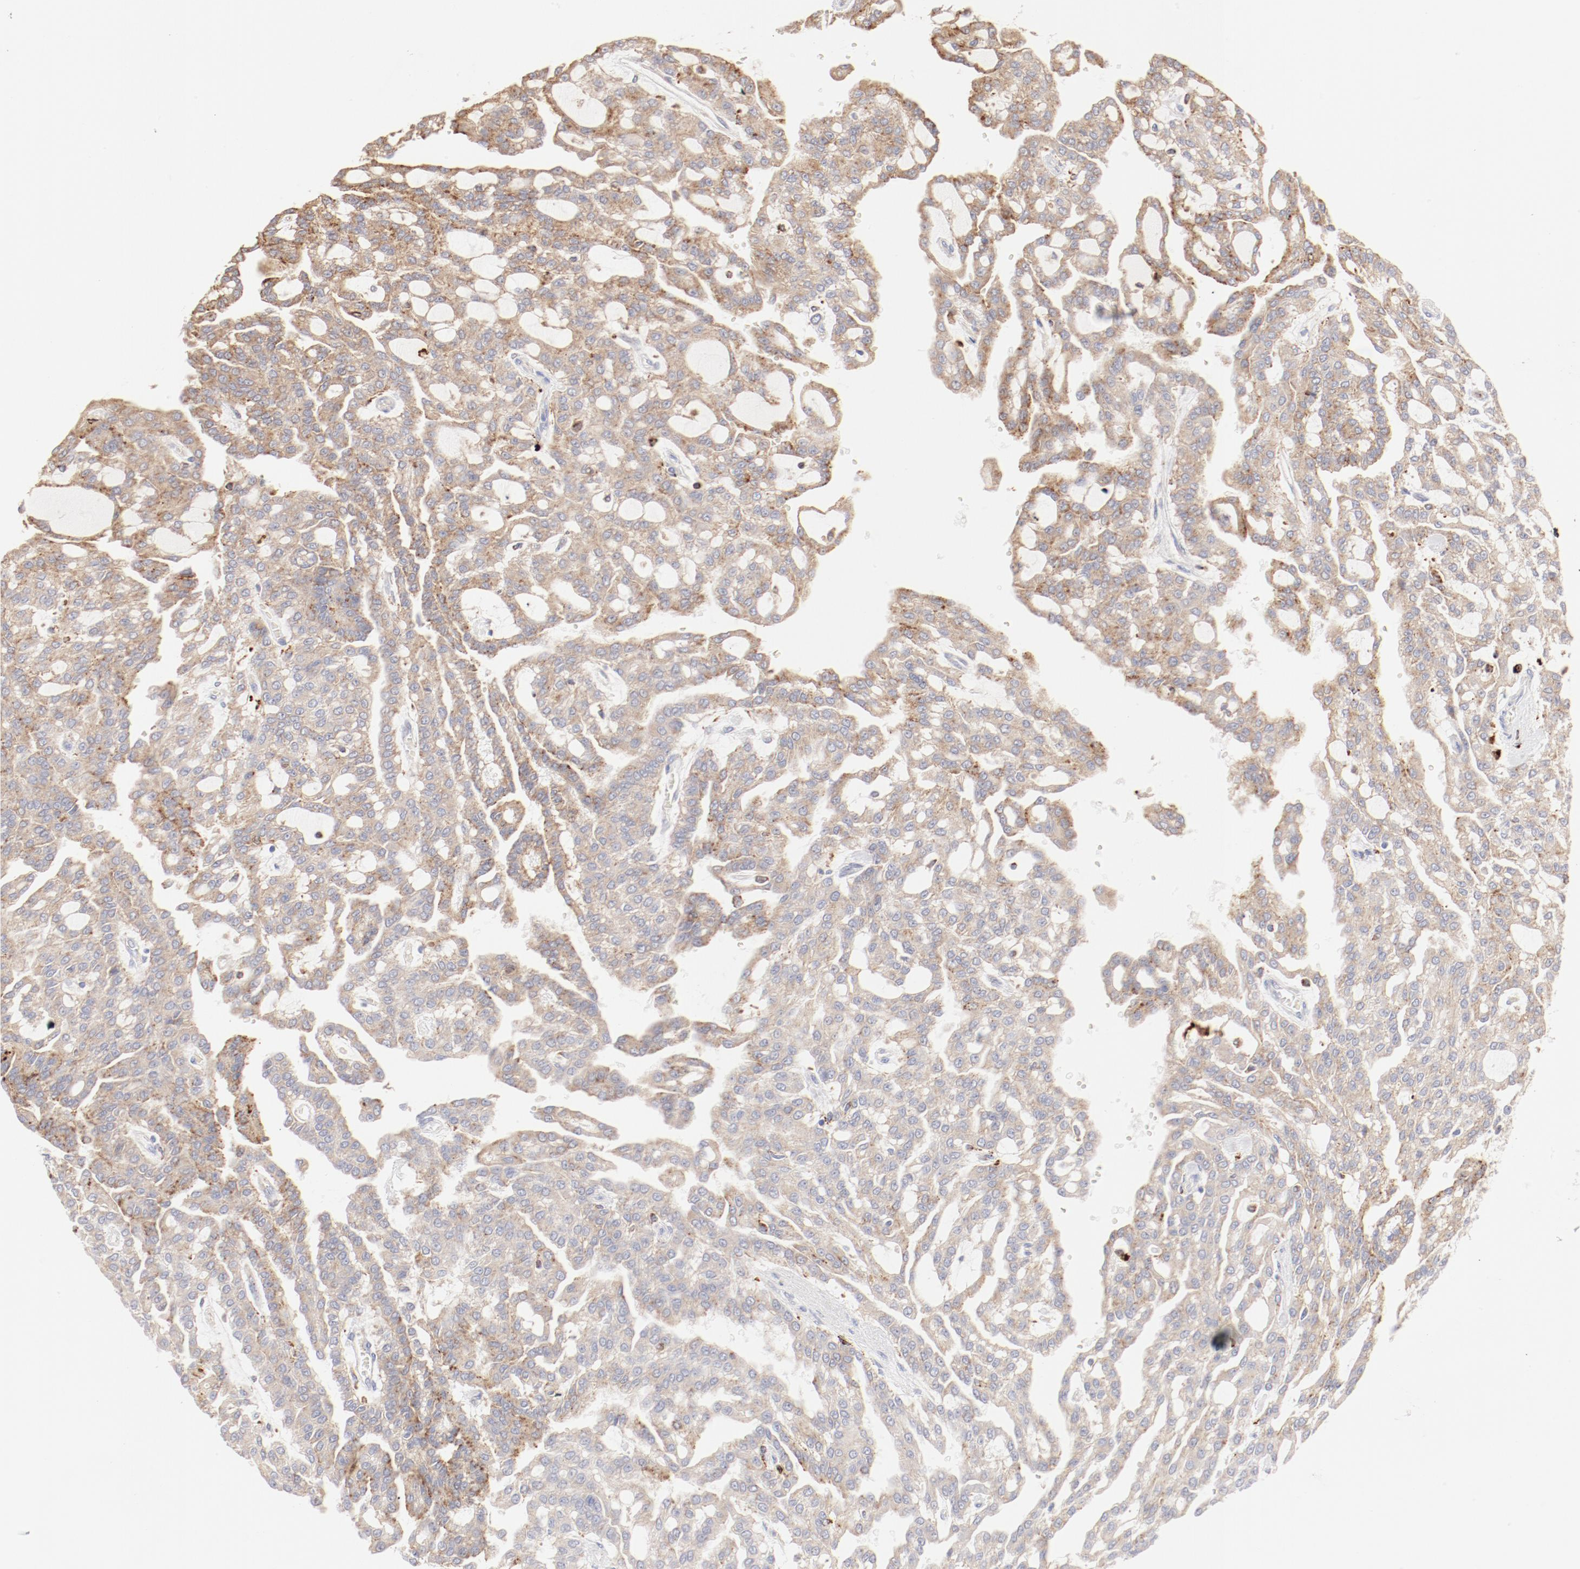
{"staining": {"intensity": "weak", "quantity": ">75%", "location": "cytoplasmic/membranous"}, "tissue": "renal cancer", "cell_type": "Tumor cells", "image_type": "cancer", "snomed": [{"axis": "morphology", "description": "Adenocarcinoma, NOS"}, {"axis": "topography", "description": "Kidney"}], "caption": "A brown stain shows weak cytoplasmic/membranous expression of a protein in human renal cancer tumor cells.", "gene": "CTSH", "patient": {"sex": "male", "age": 63}}